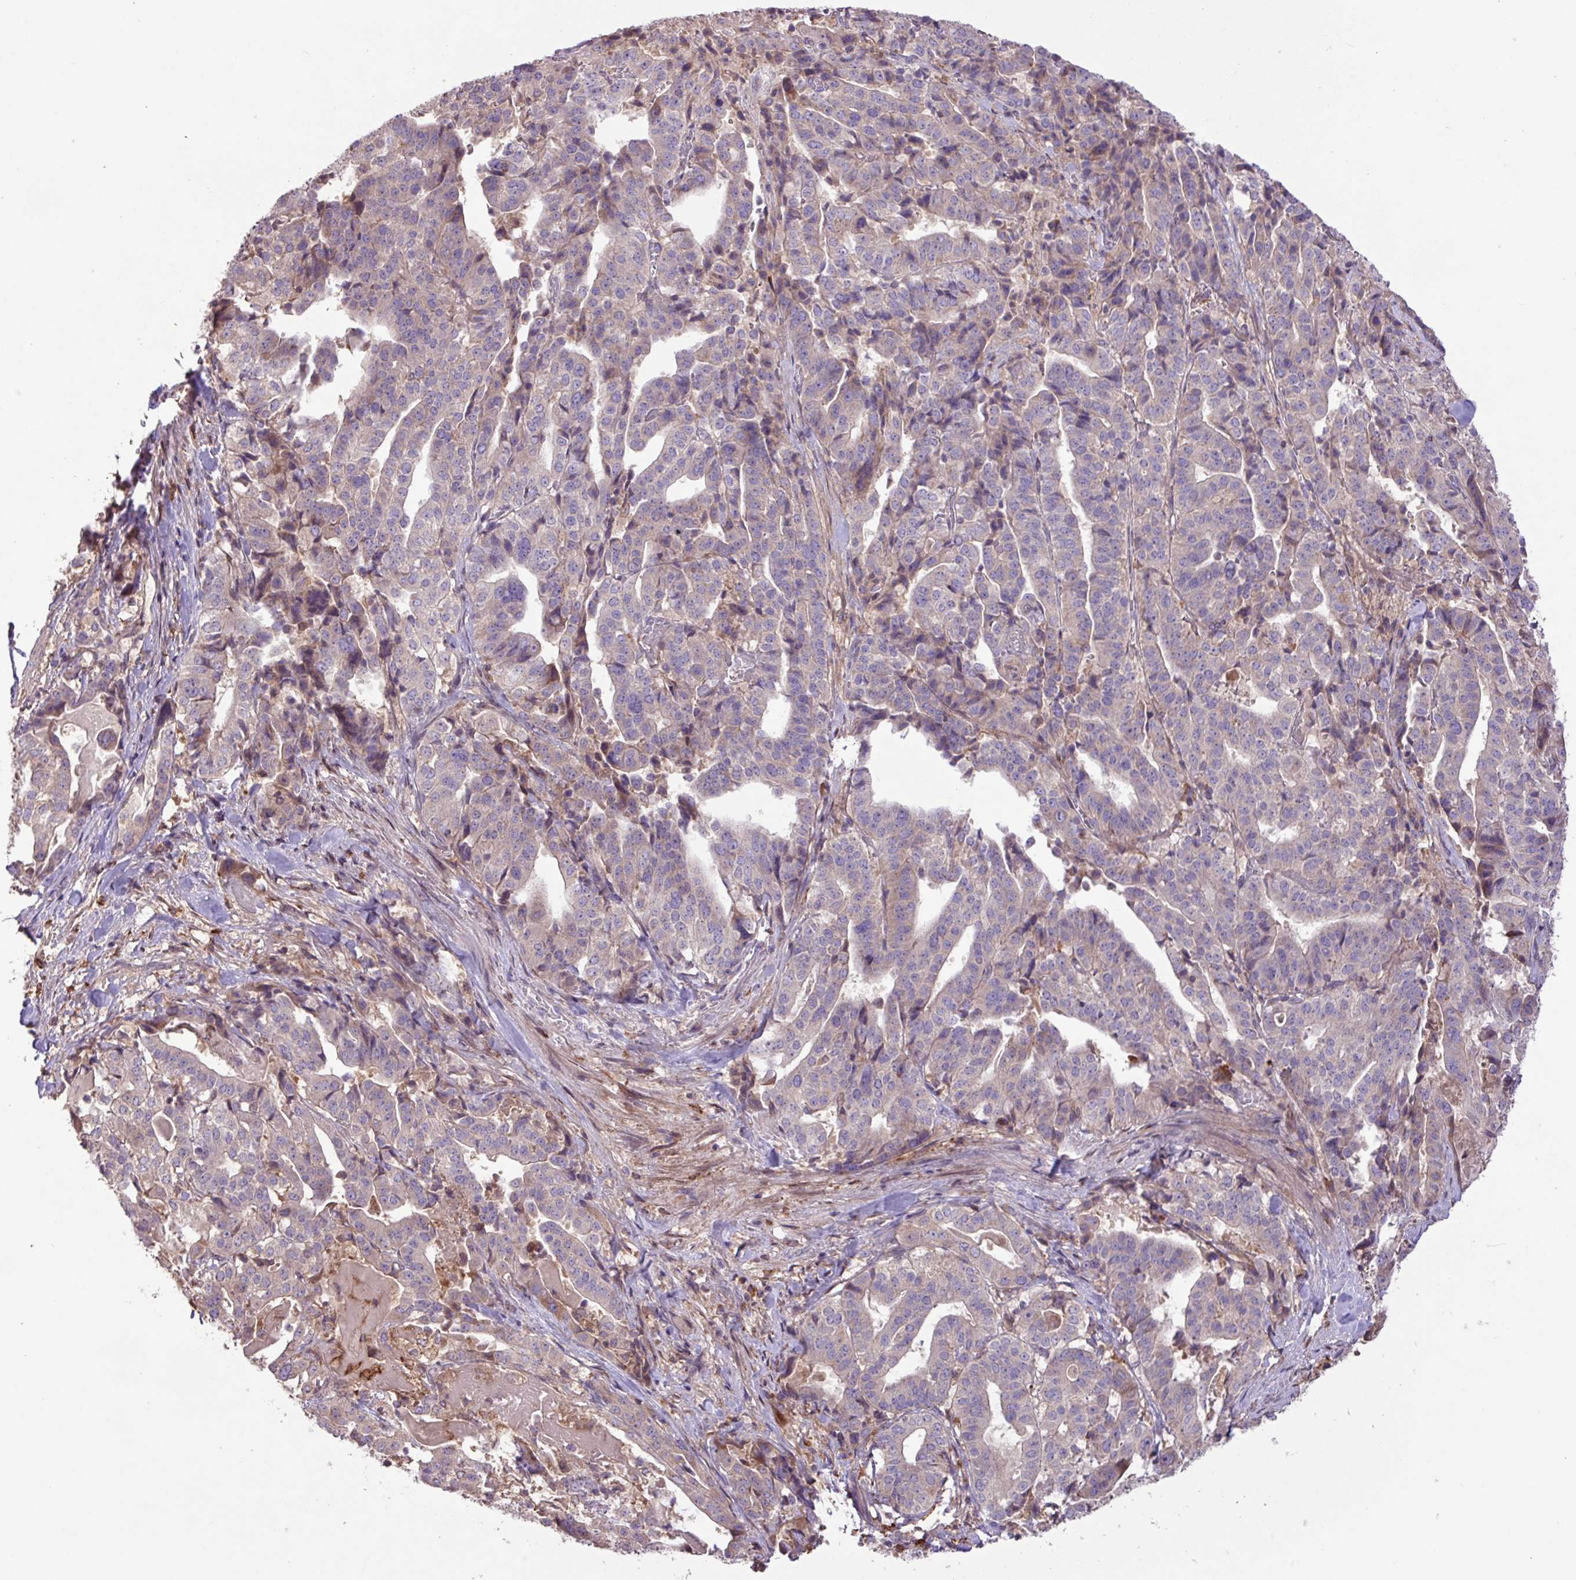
{"staining": {"intensity": "weak", "quantity": "<25%", "location": "cytoplasmic/membranous"}, "tissue": "stomach cancer", "cell_type": "Tumor cells", "image_type": "cancer", "snomed": [{"axis": "morphology", "description": "Adenocarcinoma, NOS"}, {"axis": "topography", "description": "Stomach"}], "caption": "DAB (3,3'-diaminobenzidine) immunohistochemical staining of human stomach adenocarcinoma displays no significant expression in tumor cells.", "gene": "ARHGEF25", "patient": {"sex": "male", "age": 48}}